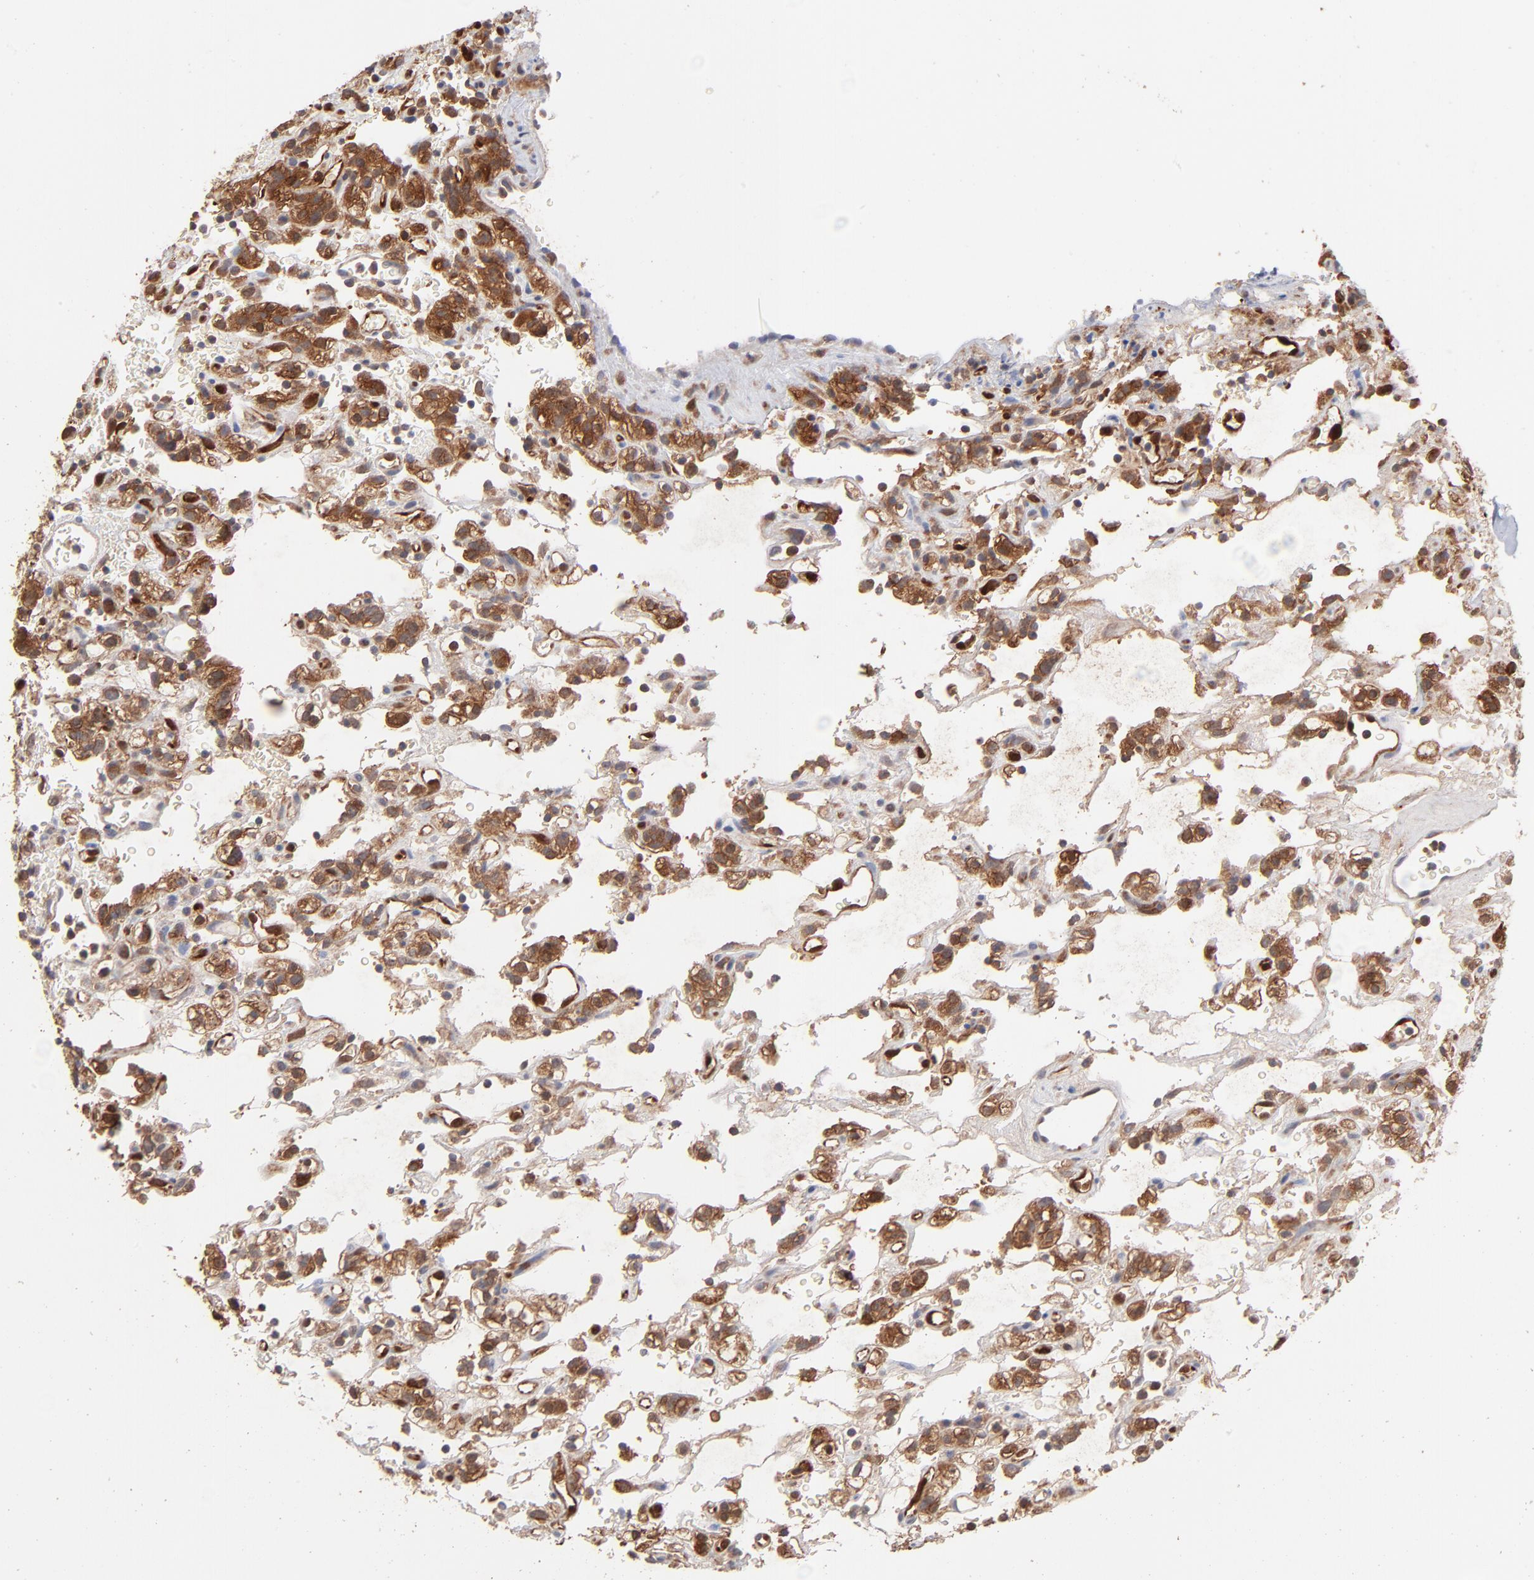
{"staining": {"intensity": "strong", "quantity": ">75%", "location": "cytoplasmic/membranous"}, "tissue": "renal cancer", "cell_type": "Tumor cells", "image_type": "cancer", "snomed": [{"axis": "morphology", "description": "Normal tissue, NOS"}, {"axis": "morphology", "description": "Adenocarcinoma, NOS"}, {"axis": "topography", "description": "Kidney"}], "caption": "A brown stain shows strong cytoplasmic/membranous staining of a protein in adenocarcinoma (renal) tumor cells.", "gene": "IVNS1ABP", "patient": {"sex": "female", "age": 72}}